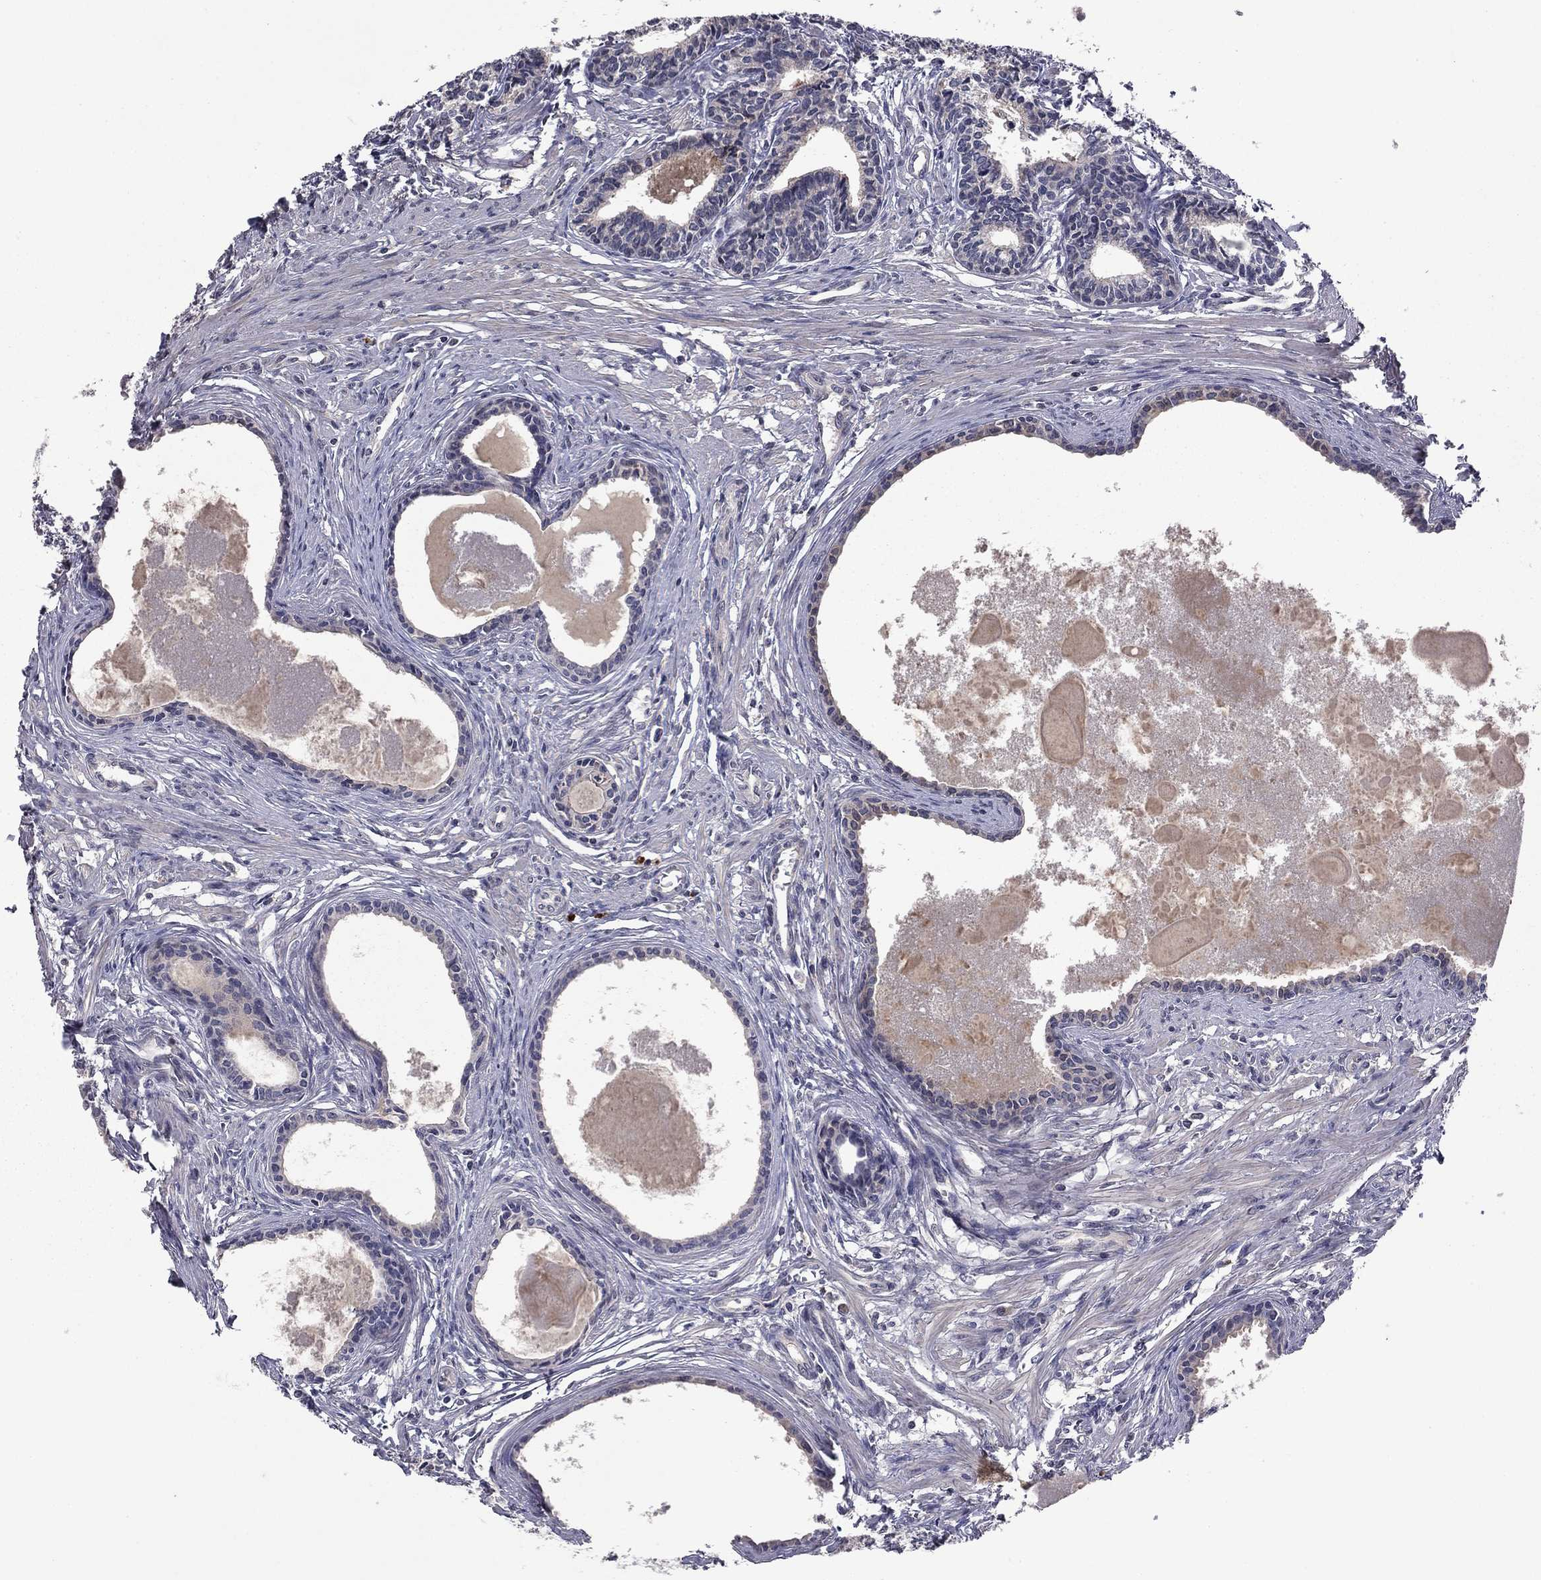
{"staining": {"intensity": "negative", "quantity": "none", "location": "none"}, "tissue": "prostate", "cell_type": "Glandular cells", "image_type": "normal", "snomed": [{"axis": "morphology", "description": "Normal tissue, NOS"}, {"axis": "topography", "description": "Prostate"}], "caption": "A high-resolution histopathology image shows immunohistochemistry staining of benign prostate, which demonstrates no significant staining in glandular cells.", "gene": "PROS1", "patient": {"sex": "male", "age": 60}}